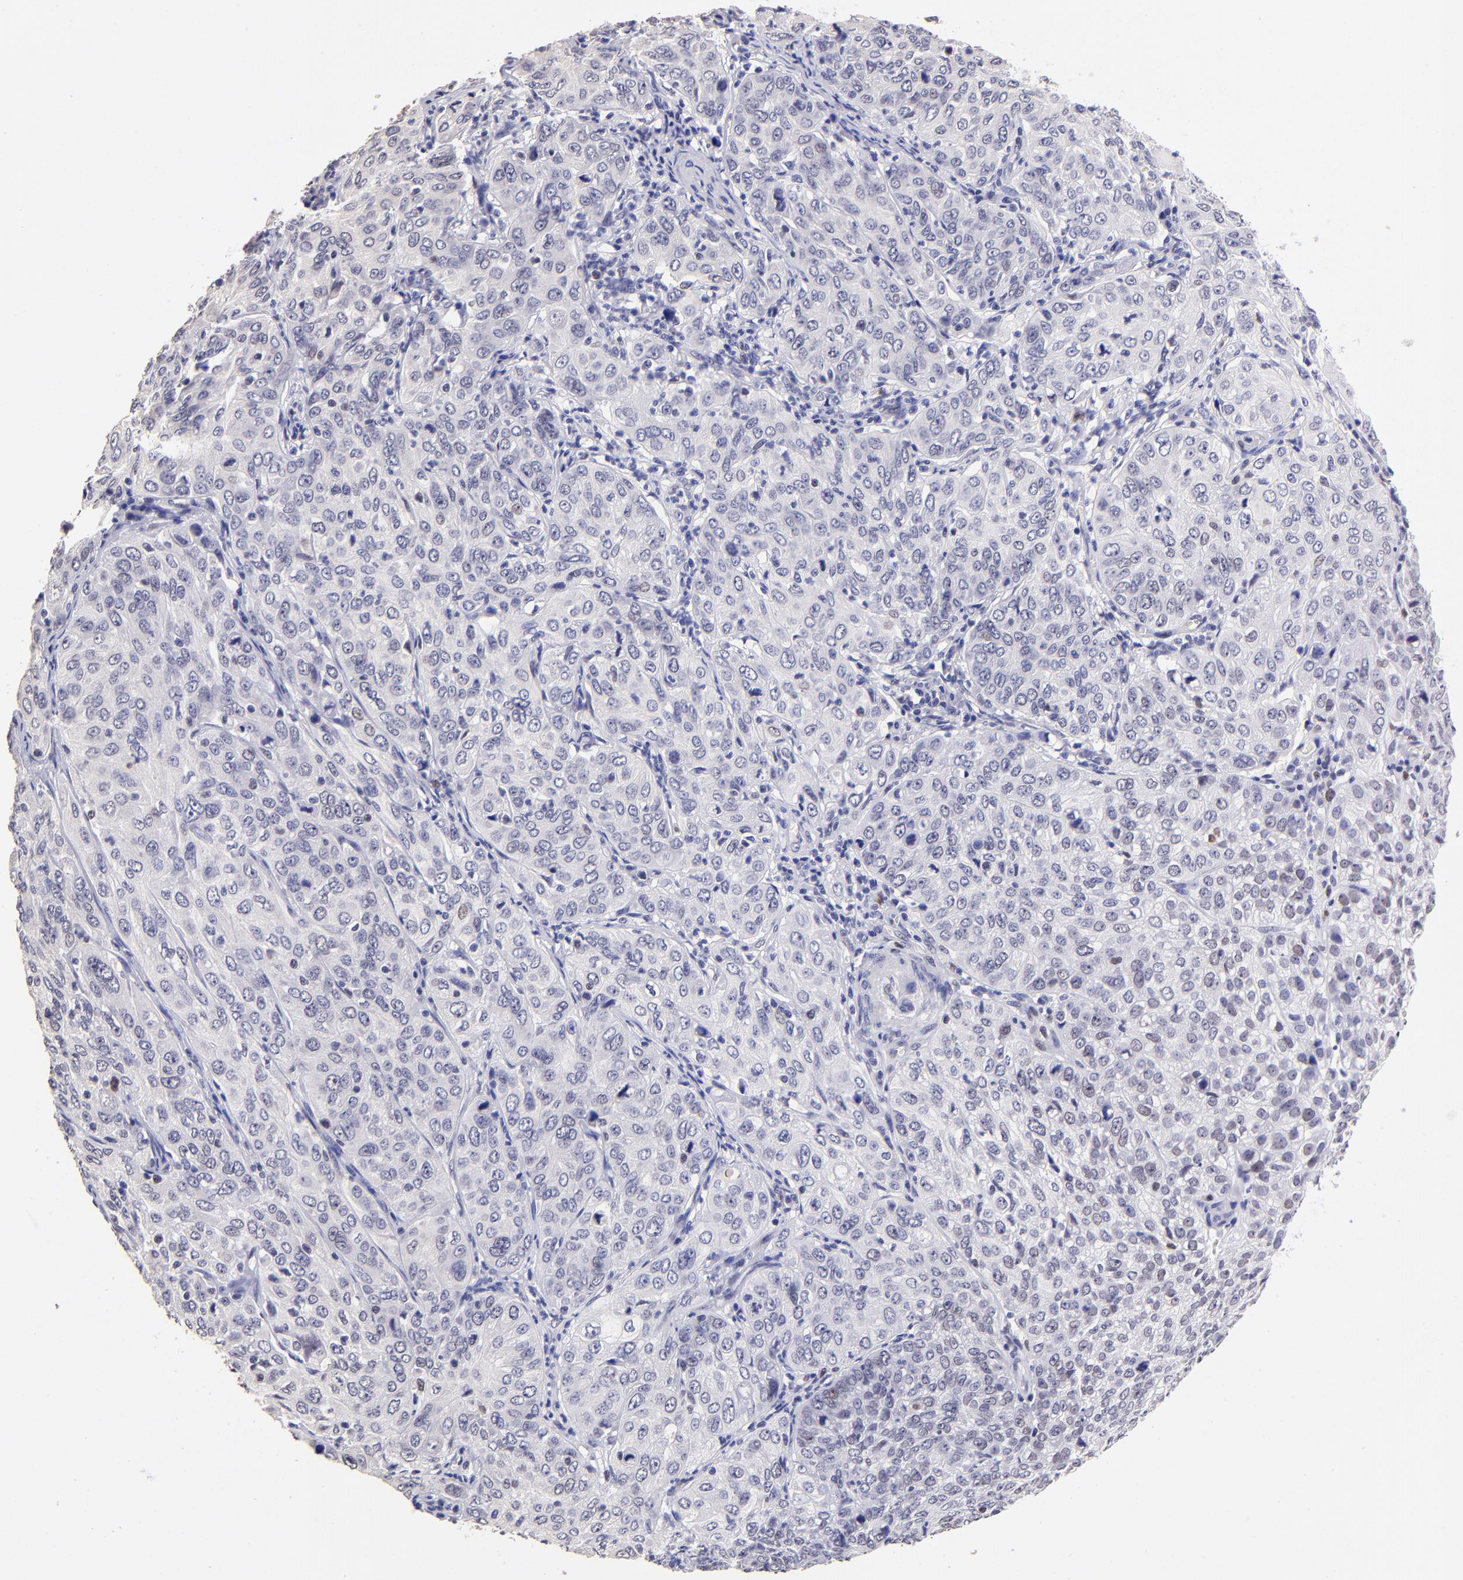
{"staining": {"intensity": "weak", "quantity": "<25%", "location": "nuclear"}, "tissue": "cervical cancer", "cell_type": "Tumor cells", "image_type": "cancer", "snomed": [{"axis": "morphology", "description": "Squamous cell carcinoma, NOS"}, {"axis": "topography", "description": "Cervix"}], "caption": "Immunohistochemistry of cervical cancer (squamous cell carcinoma) shows no expression in tumor cells.", "gene": "DNMT1", "patient": {"sex": "female", "age": 38}}